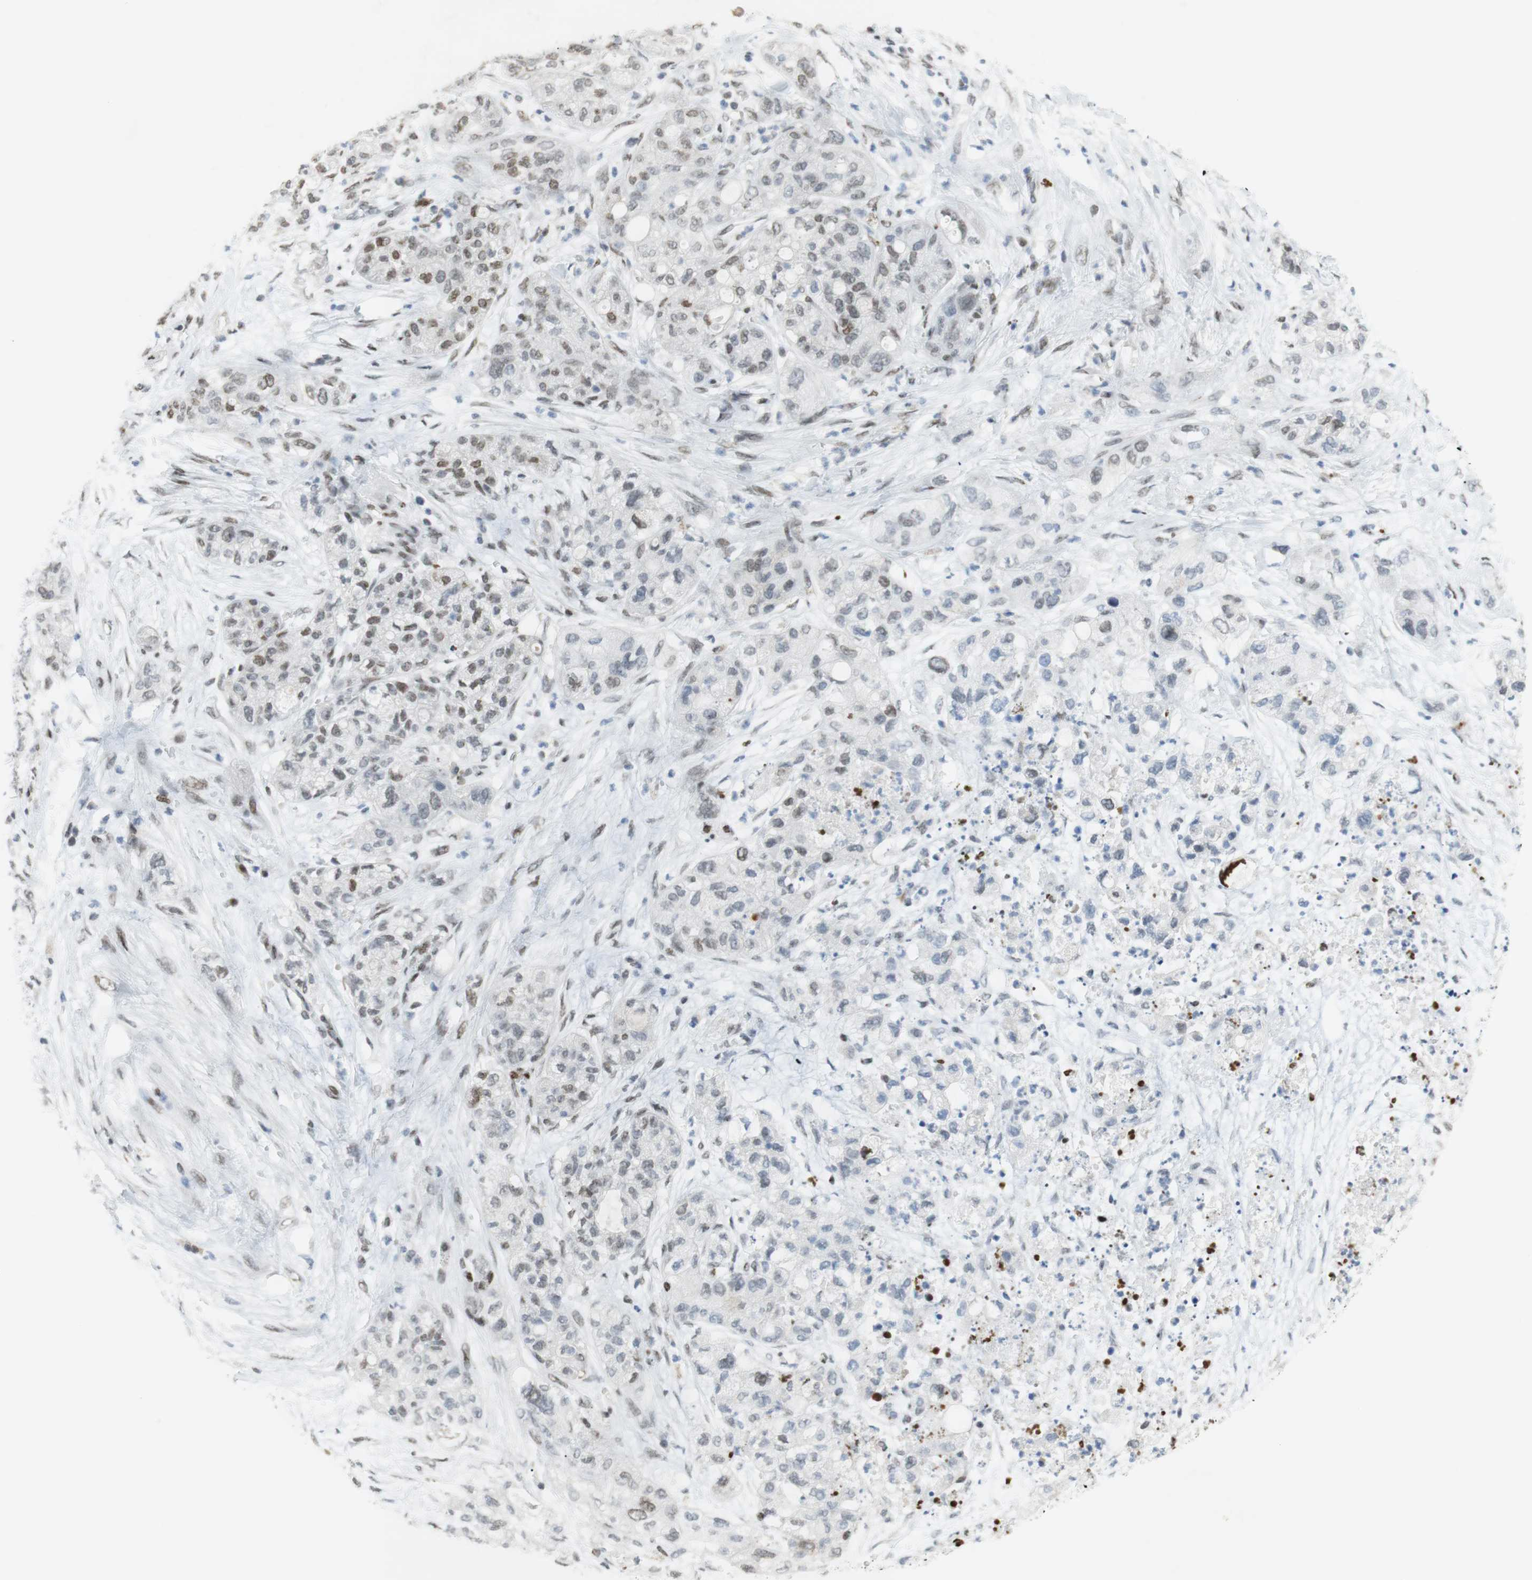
{"staining": {"intensity": "moderate", "quantity": "25%-75%", "location": "nuclear"}, "tissue": "pancreatic cancer", "cell_type": "Tumor cells", "image_type": "cancer", "snomed": [{"axis": "morphology", "description": "Adenocarcinoma, NOS"}, {"axis": "topography", "description": "Pancreas"}], "caption": "Immunohistochemical staining of adenocarcinoma (pancreatic) shows medium levels of moderate nuclear protein expression in approximately 25%-75% of tumor cells. Nuclei are stained in blue.", "gene": "BMI1", "patient": {"sex": "female", "age": 78}}